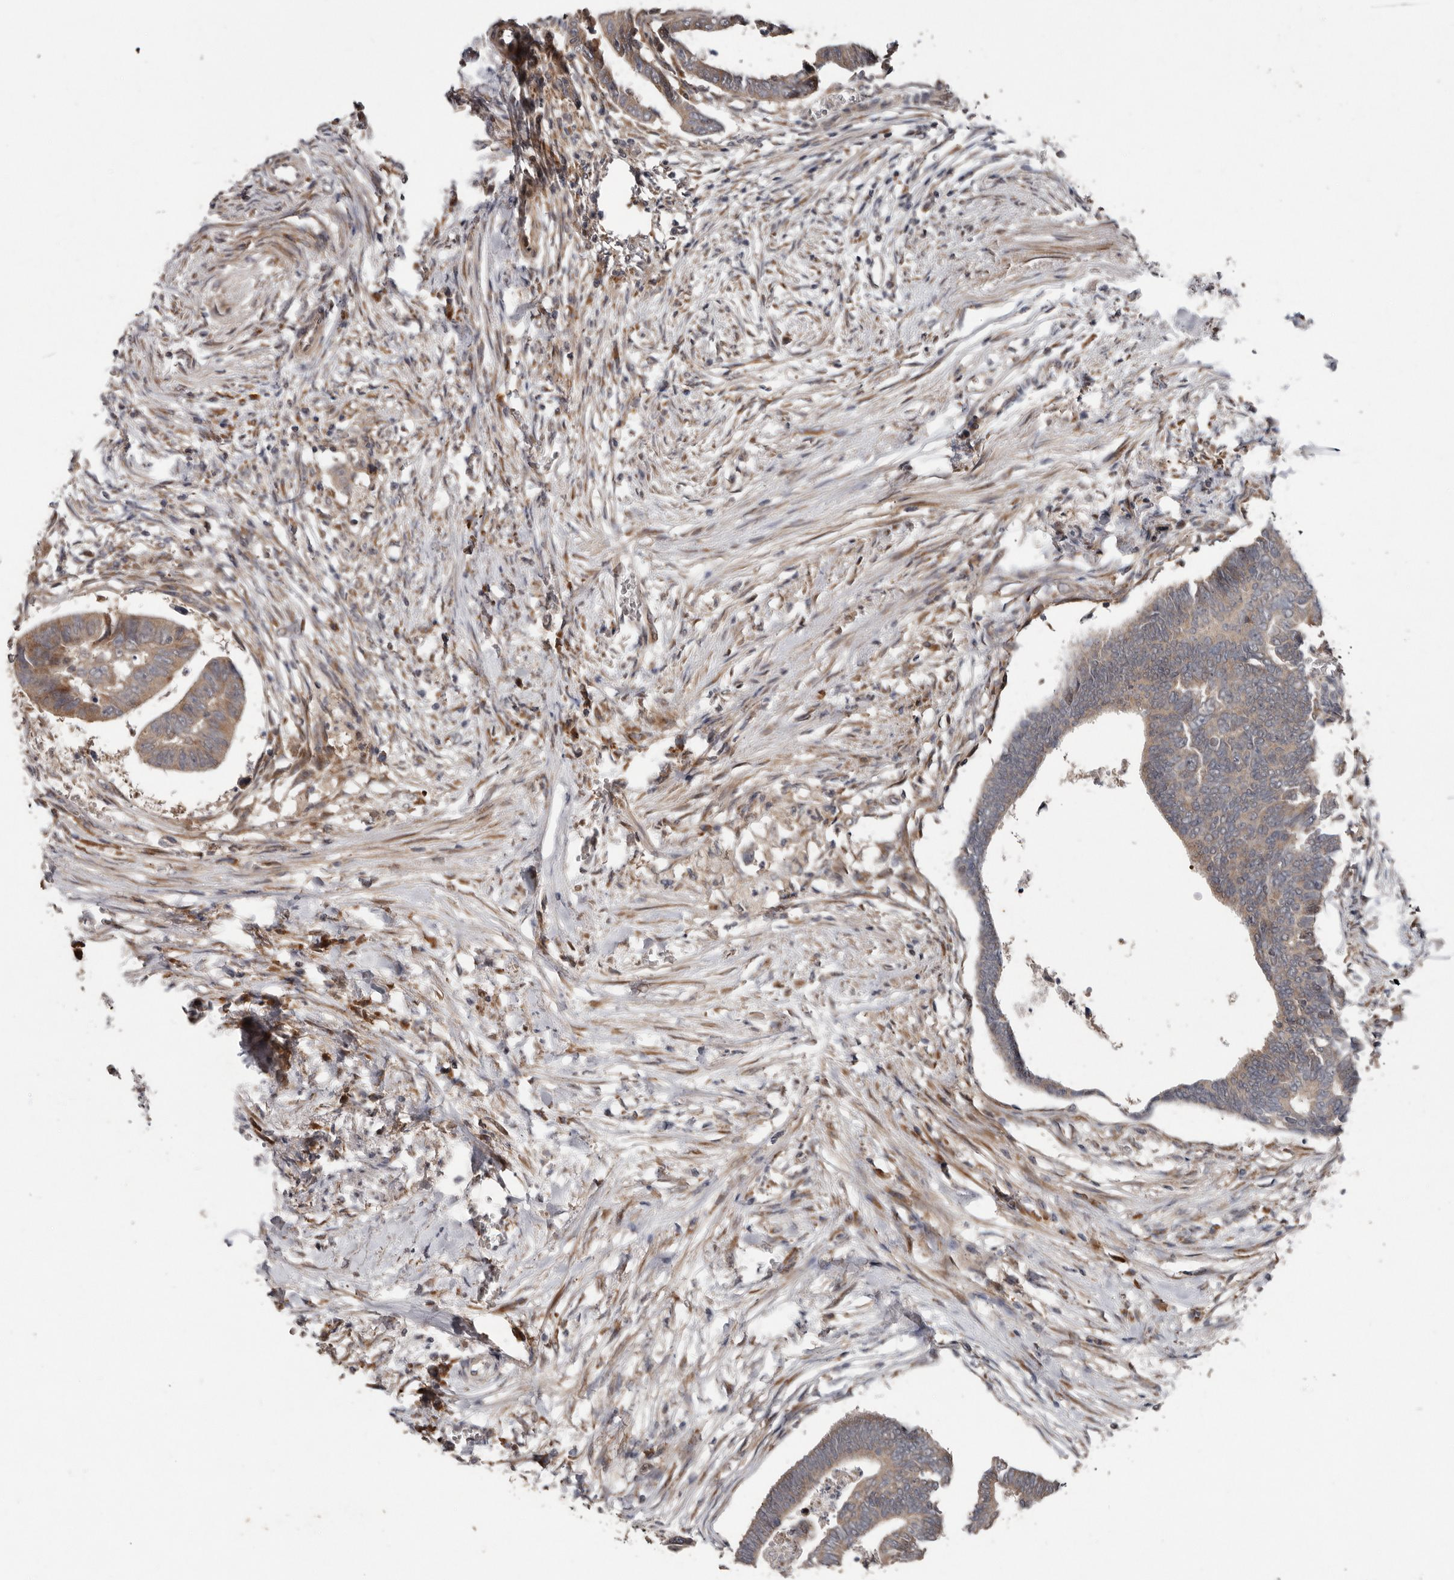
{"staining": {"intensity": "weak", "quantity": "25%-75%", "location": "cytoplasmic/membranous"}, "tissue": "colorectal cancer", "cell_type": "Tumor cells", "image_type": "cancer", "snomed": [{"axis": "morphology", "description": "Adenocarcinoma, NOS"}, {"axis": "topography", "description": "Rectum"}], "caption": "The immunohistochemical stain labels weak cytoplasmic/membranous staining in tumor cells of colorectal adenocarcinoma tissue.", "gene": "CHML", "patient": {"sex": "female", "age": 65}}